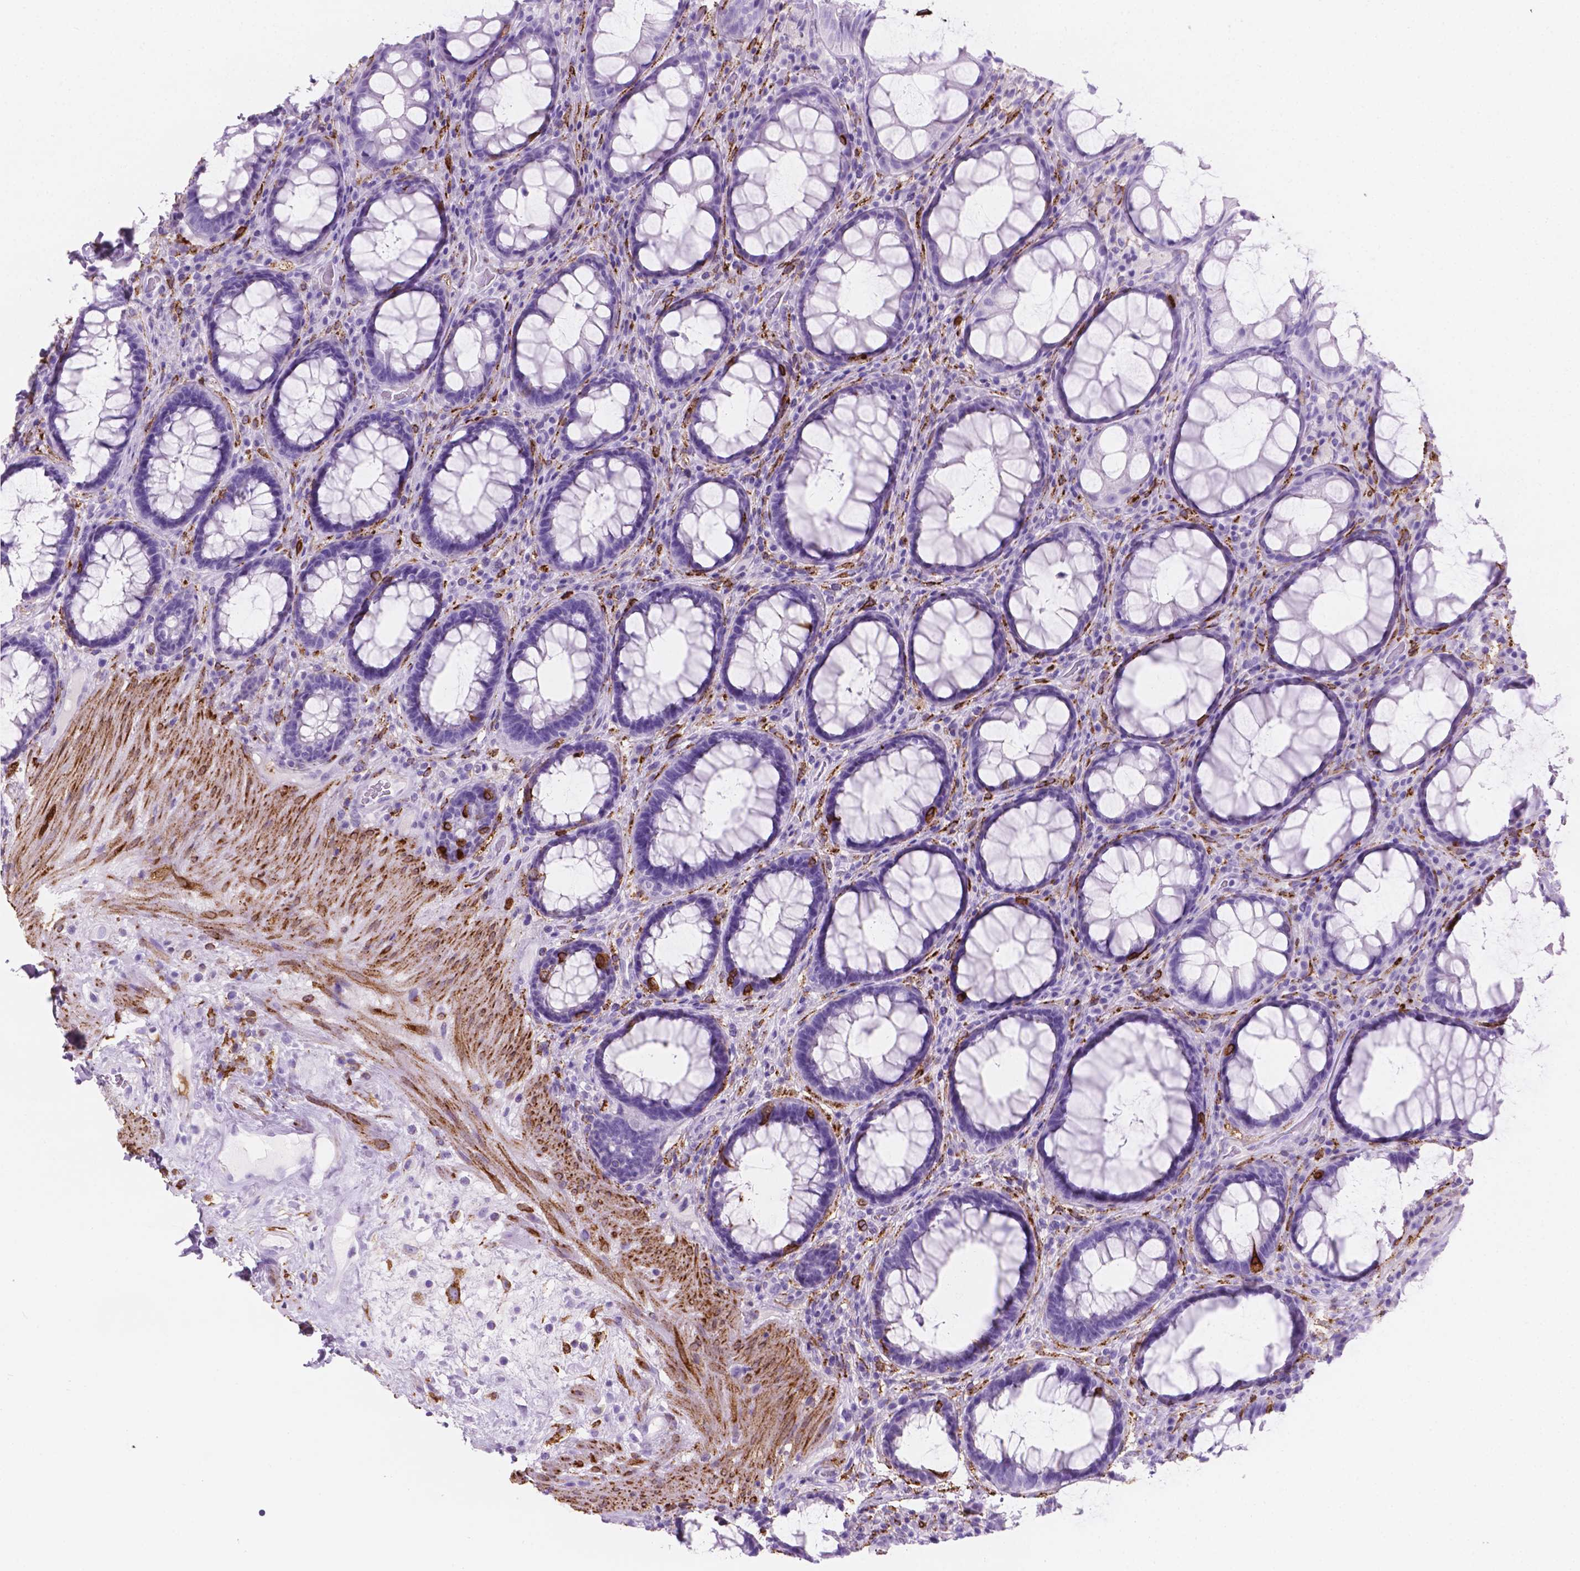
{"staining": {"intensity": "strong", "quantity": "<25%", "location": "cytoplasmic/membranous"}, "tissue": "rectum", "cell_type": "Glandular cells", "image_type": "normal", "snomed": [{"axis": "morphology", "description": "Normal tissue, NOS"}, {"axis": "topography", "description": "Rectum"}], "caption": "High-magnification brightfield microscopy of unremarkable rectum stained with DAB (brown) and counterstained with hematoxylin (blue). glandular cells exhibit strong cytoplasmic/membranous positivity is appreciated in approximately<25% of cells.", "gene": "MACF1", "patient": {"sex": "male", "age": 72}}